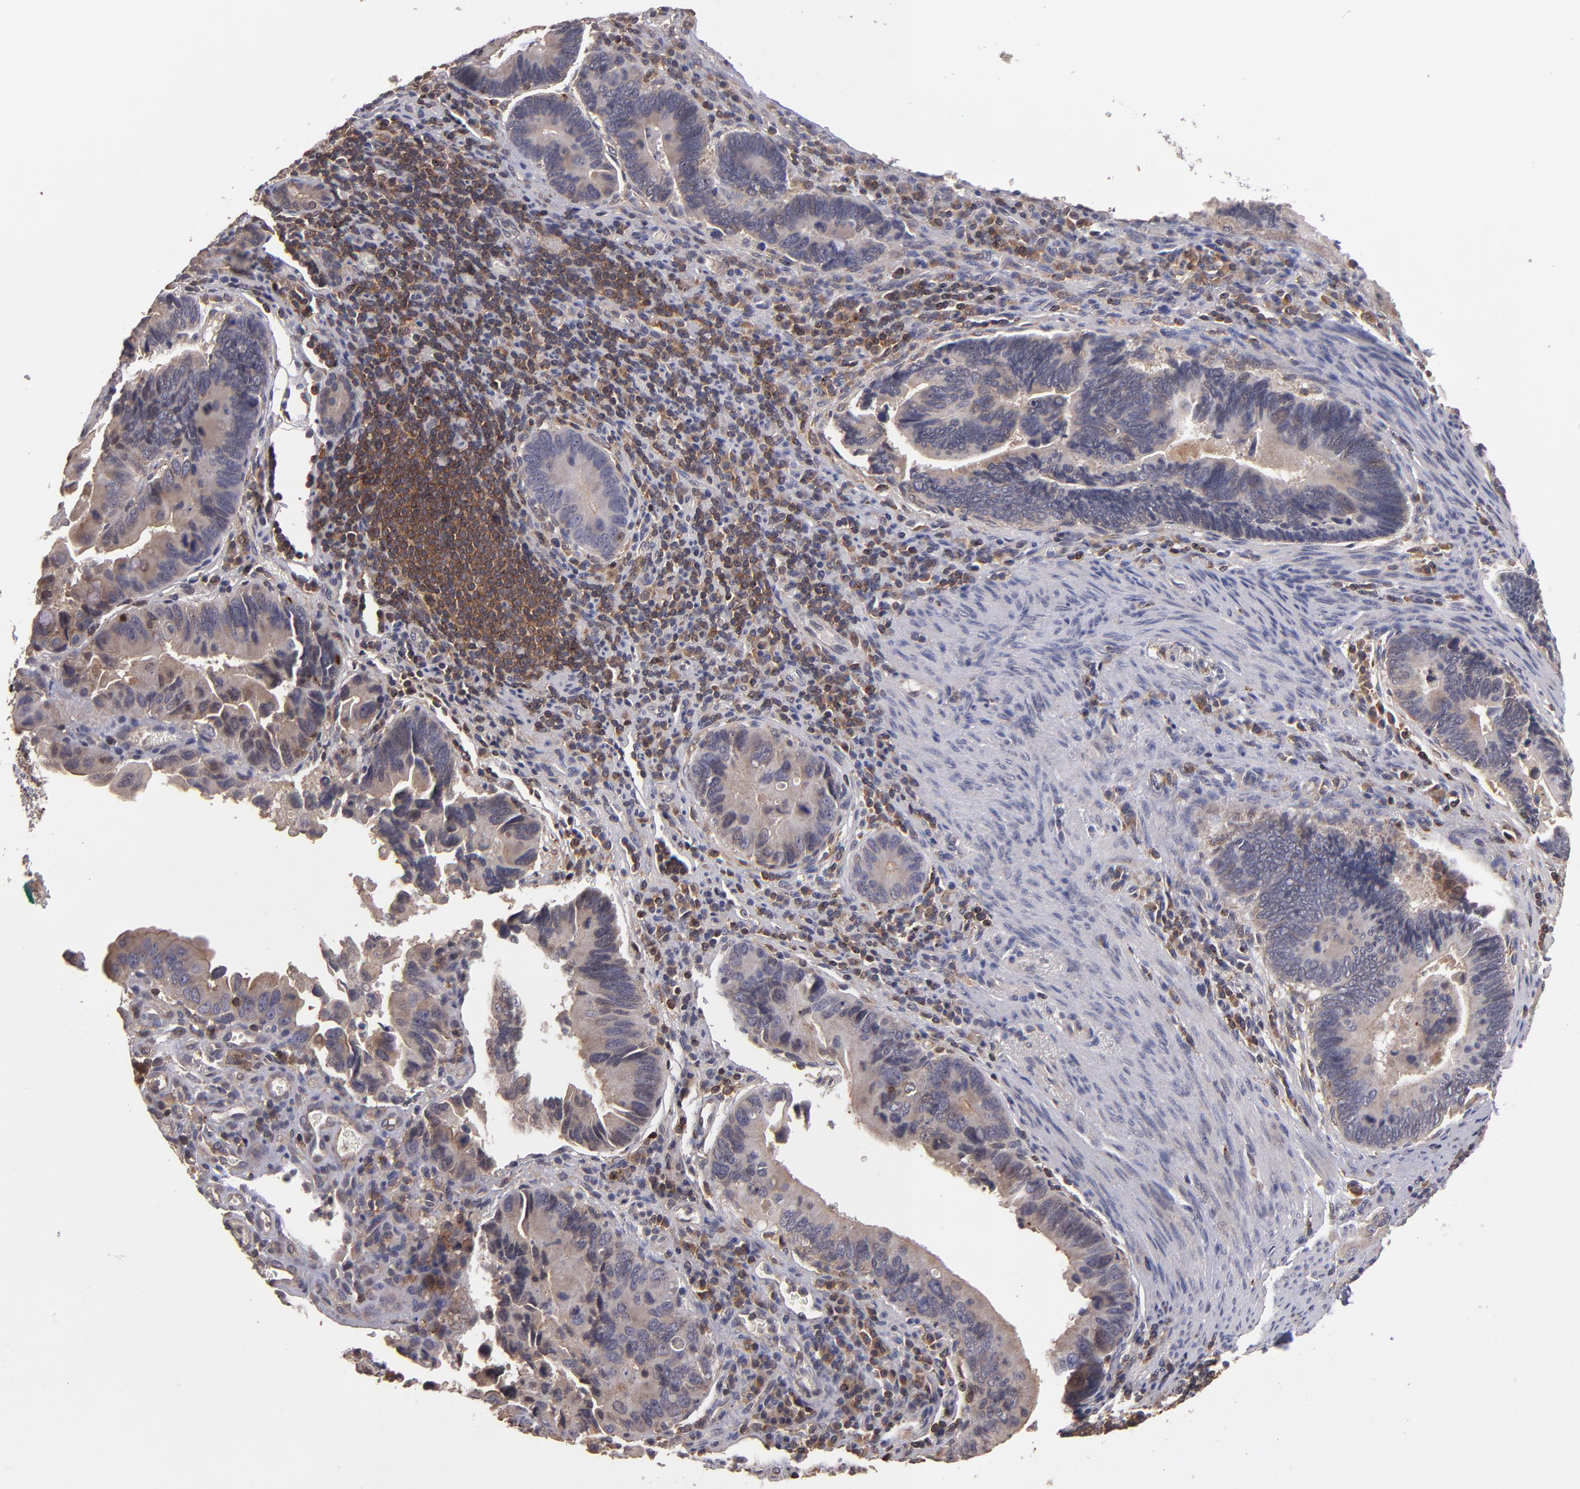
{"staining": {"intensity": "weak", "quantity": "25%-75%", "location": "cytoplasmic/membranous"}, "tissue": "pancreatic cancer", "cell_type": "Tumor cells", "image_type": "cancer", "snomed": [{"axis": "morphology", "description": "Adenocarcinoma, NOS"}, {"axis": "topography", "description": "Pancreas"}], "caption": "Protein expression analysis of adenocarcinoma (pancreatic) demonstrates weak cytoplasmic/membranous positivity in approximately 25%-75% of tumor cells.", "gene": "NF2", "patient": {"sex": "female", "age": 70}}